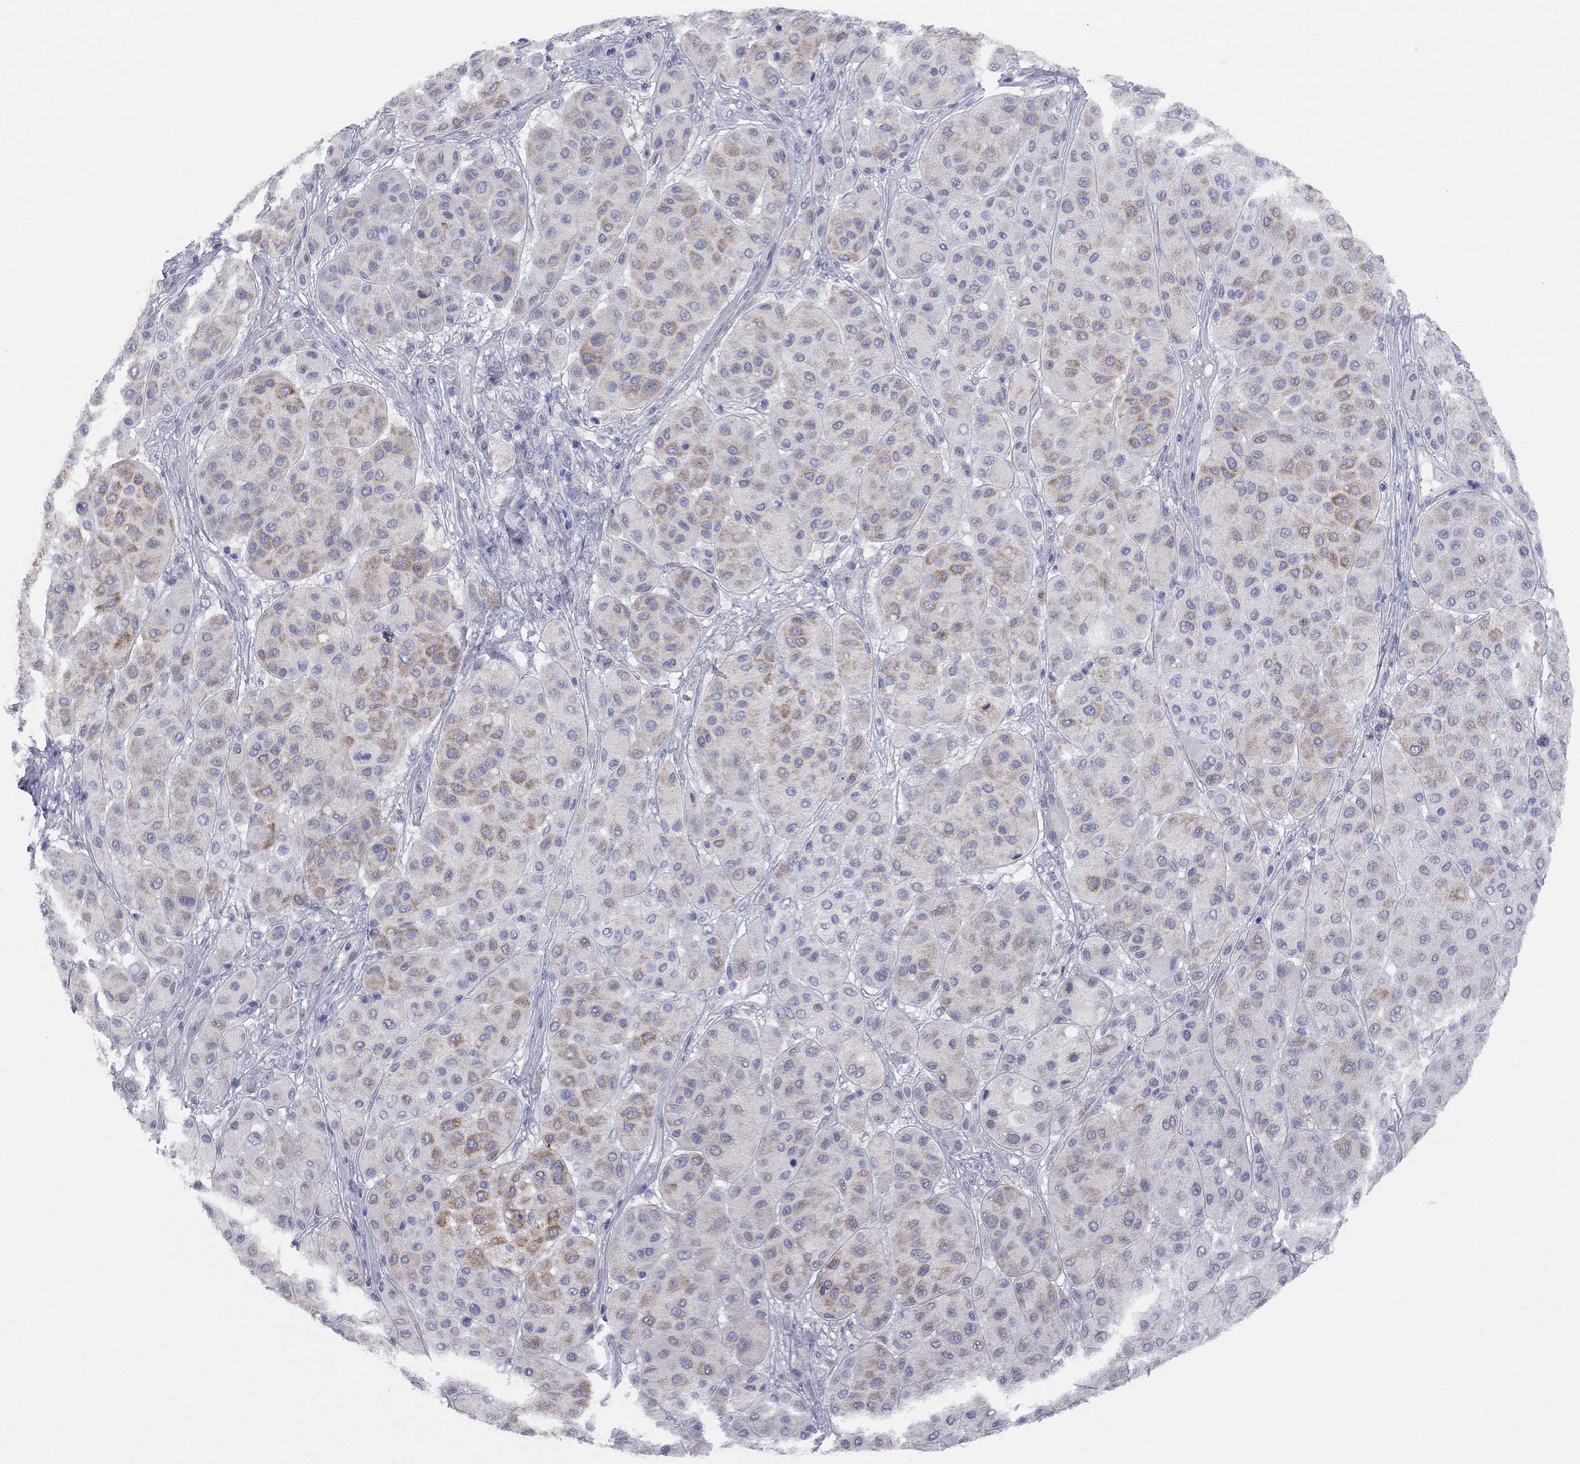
{"staining": {"intensity": "strong", "quantity": "<25%", "location": "cytoplasmic/membranous"}, "tissue": "melanoma", "cell_type": "Tumor cells", "image_type": "cancer", "snomed": [{"axis": "morphology", "description": "Malignant melanoma, Metastatic site"}, {"axis": "topography", "description": "Smooth muscle"}], "caption": "Immunohistochemical staining of human malignant melanoma (metastatic site) reveals strong cytoplasmic/membranous protein staining in about <25% of tumor cells. (IHC, brightfield microscopy, high magnification).", "gene": "KCNB1", "patient": {"sex": "male", "age": 41}}